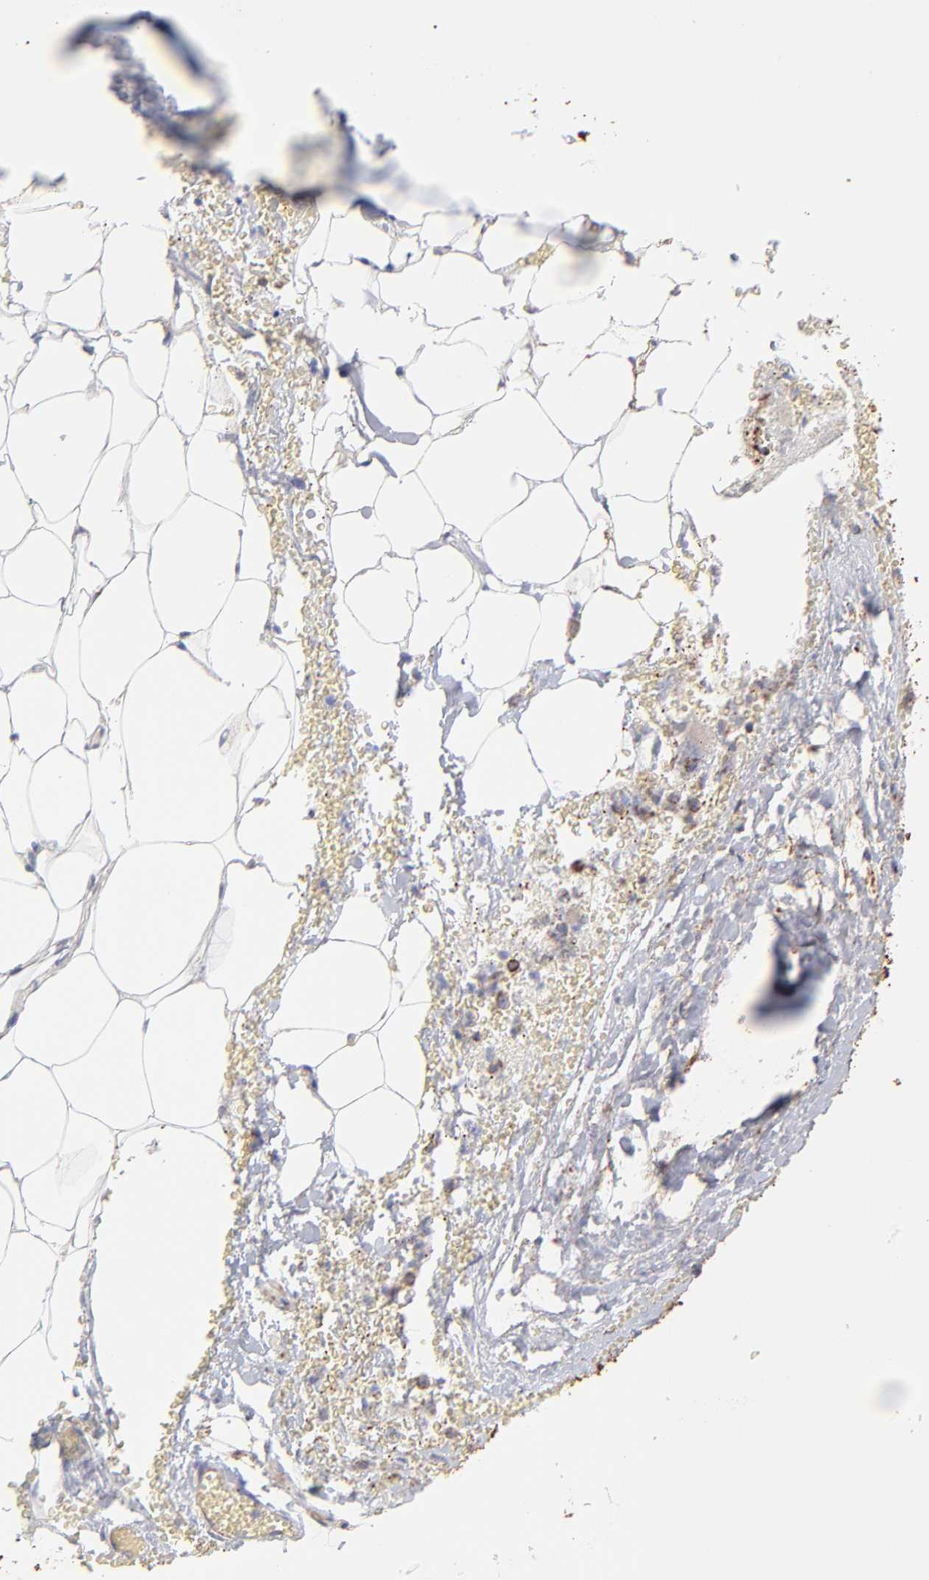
{"staining": {"intensity": "strong", "quantity": ">75%", "location": "cytoplasmic/membranous"}, "tissue": "adrenal gland", "cell_type": "Glandular cells", "image_type": "normal", "snomed": [{"axis": "morphology", "description": "Normal tissue, NOS"}, {"axis": "topography", "description": "Adrenal gland"}], "caption": "IHC of benign human adrenal gland shows high levels of strong cytoplasmic/membranous positivity in about >75% of glandular cells. (IHC, brightfield microscopy, high magnification).", "gene": "ECH1", "patient": {"sex": "female", "age": 71}}